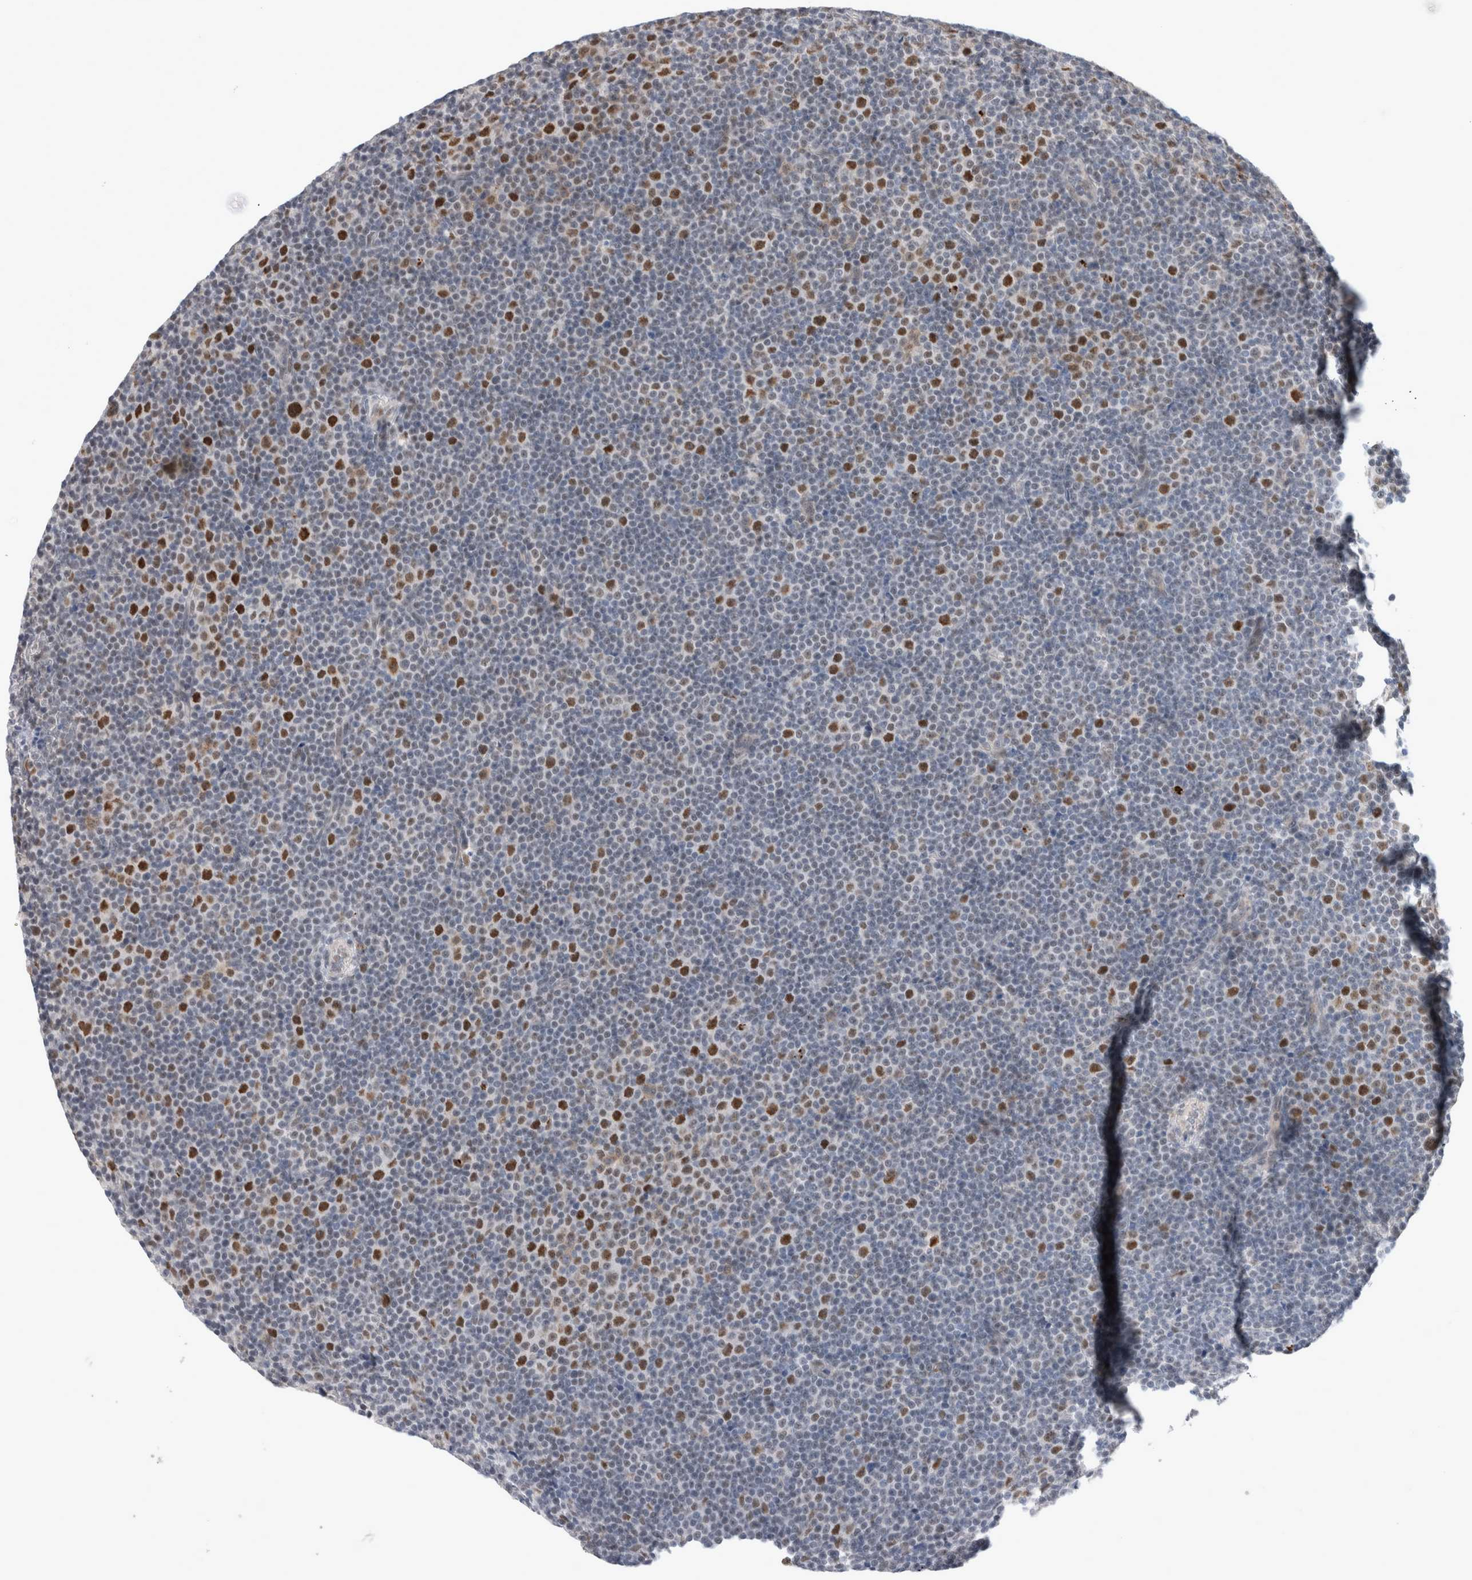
{"staining": {"intensity": "moderate", "quantity": "<25%", "location": "nuclear"}, "tissue": "lymphoma", "cell_type": "Tumor cells", "image_type": "cancer", "snomed": [{"axis": "morphology", "description": "Malignant lymphoma, non-Hodgkin's type, Low grade"}, {"axis": "topography", "description": "Lymph node"}], "caption": "This image displays immunohistochemistry (IHC) staining of human lymphoma, with low moderate nuclear positivity in approximately <25% of tumor cells.", "gene": "KNL1", "patient": {"sex": "female", "age": 67}}